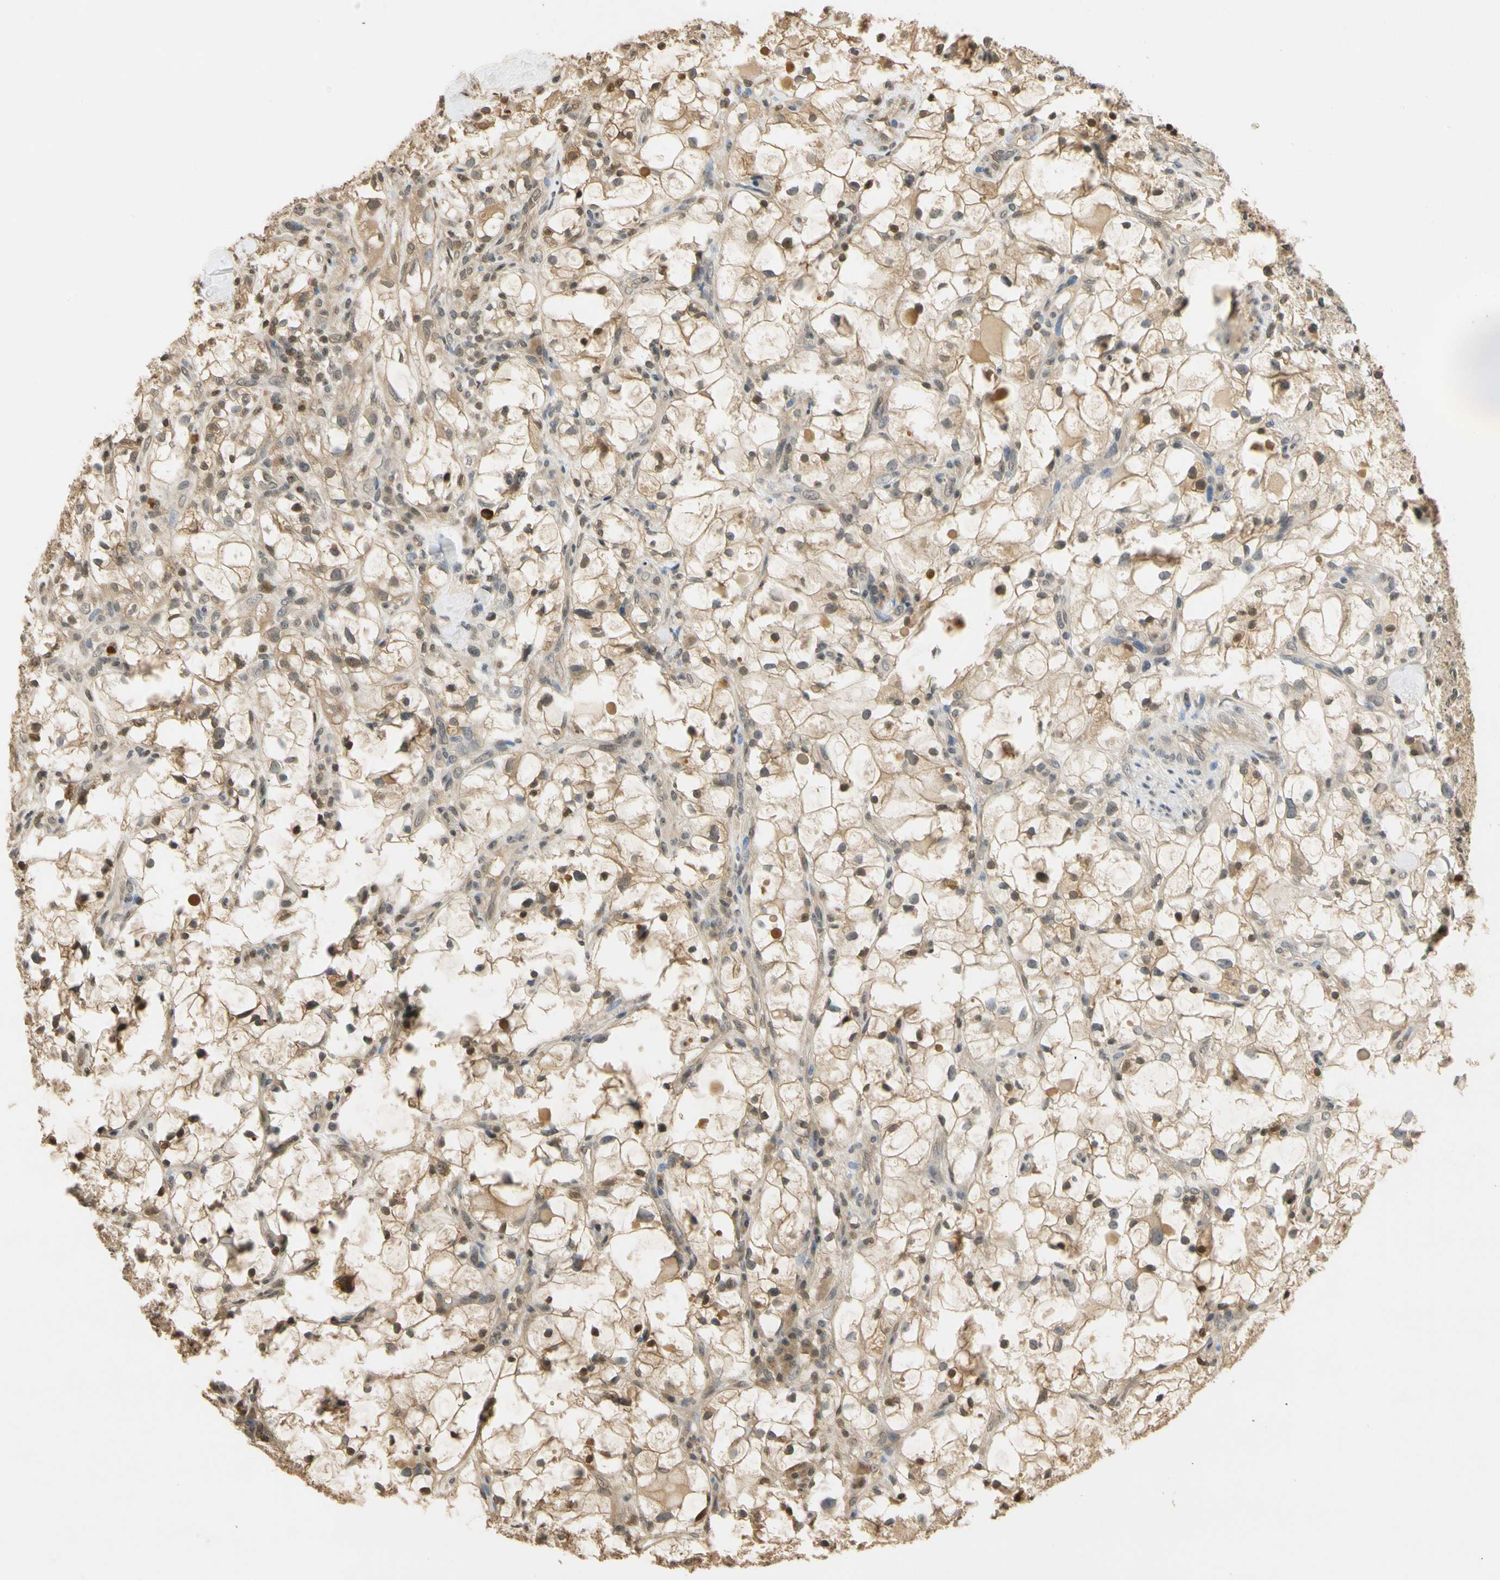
{"staining": {"intensity": "moderate", "quantity": ">75%", "location": "cytoplasmic/membranous,nuclear"}, "tissue": "renal cancer", "cell_type": "Tumor cells", "image_type": "cancer", "snomed": [{"axis": "morphology", "description": "Adenocarcinoma, NOS"}, {"axis": "topography", "description": "Kidney"}], "caption": "Renal adenocarcinoma tissue displays moderate cytoplasmic/membranous and nuclear expression in about >75% of tumor cells (Stains: DAB (3,3'-diaminobenzidine) in brown, nuclei in blue, Microscopy: brightfield microscopy at high magnification).", "gene": "SOD1", "patient": {"sex": "female", "age": 60}}